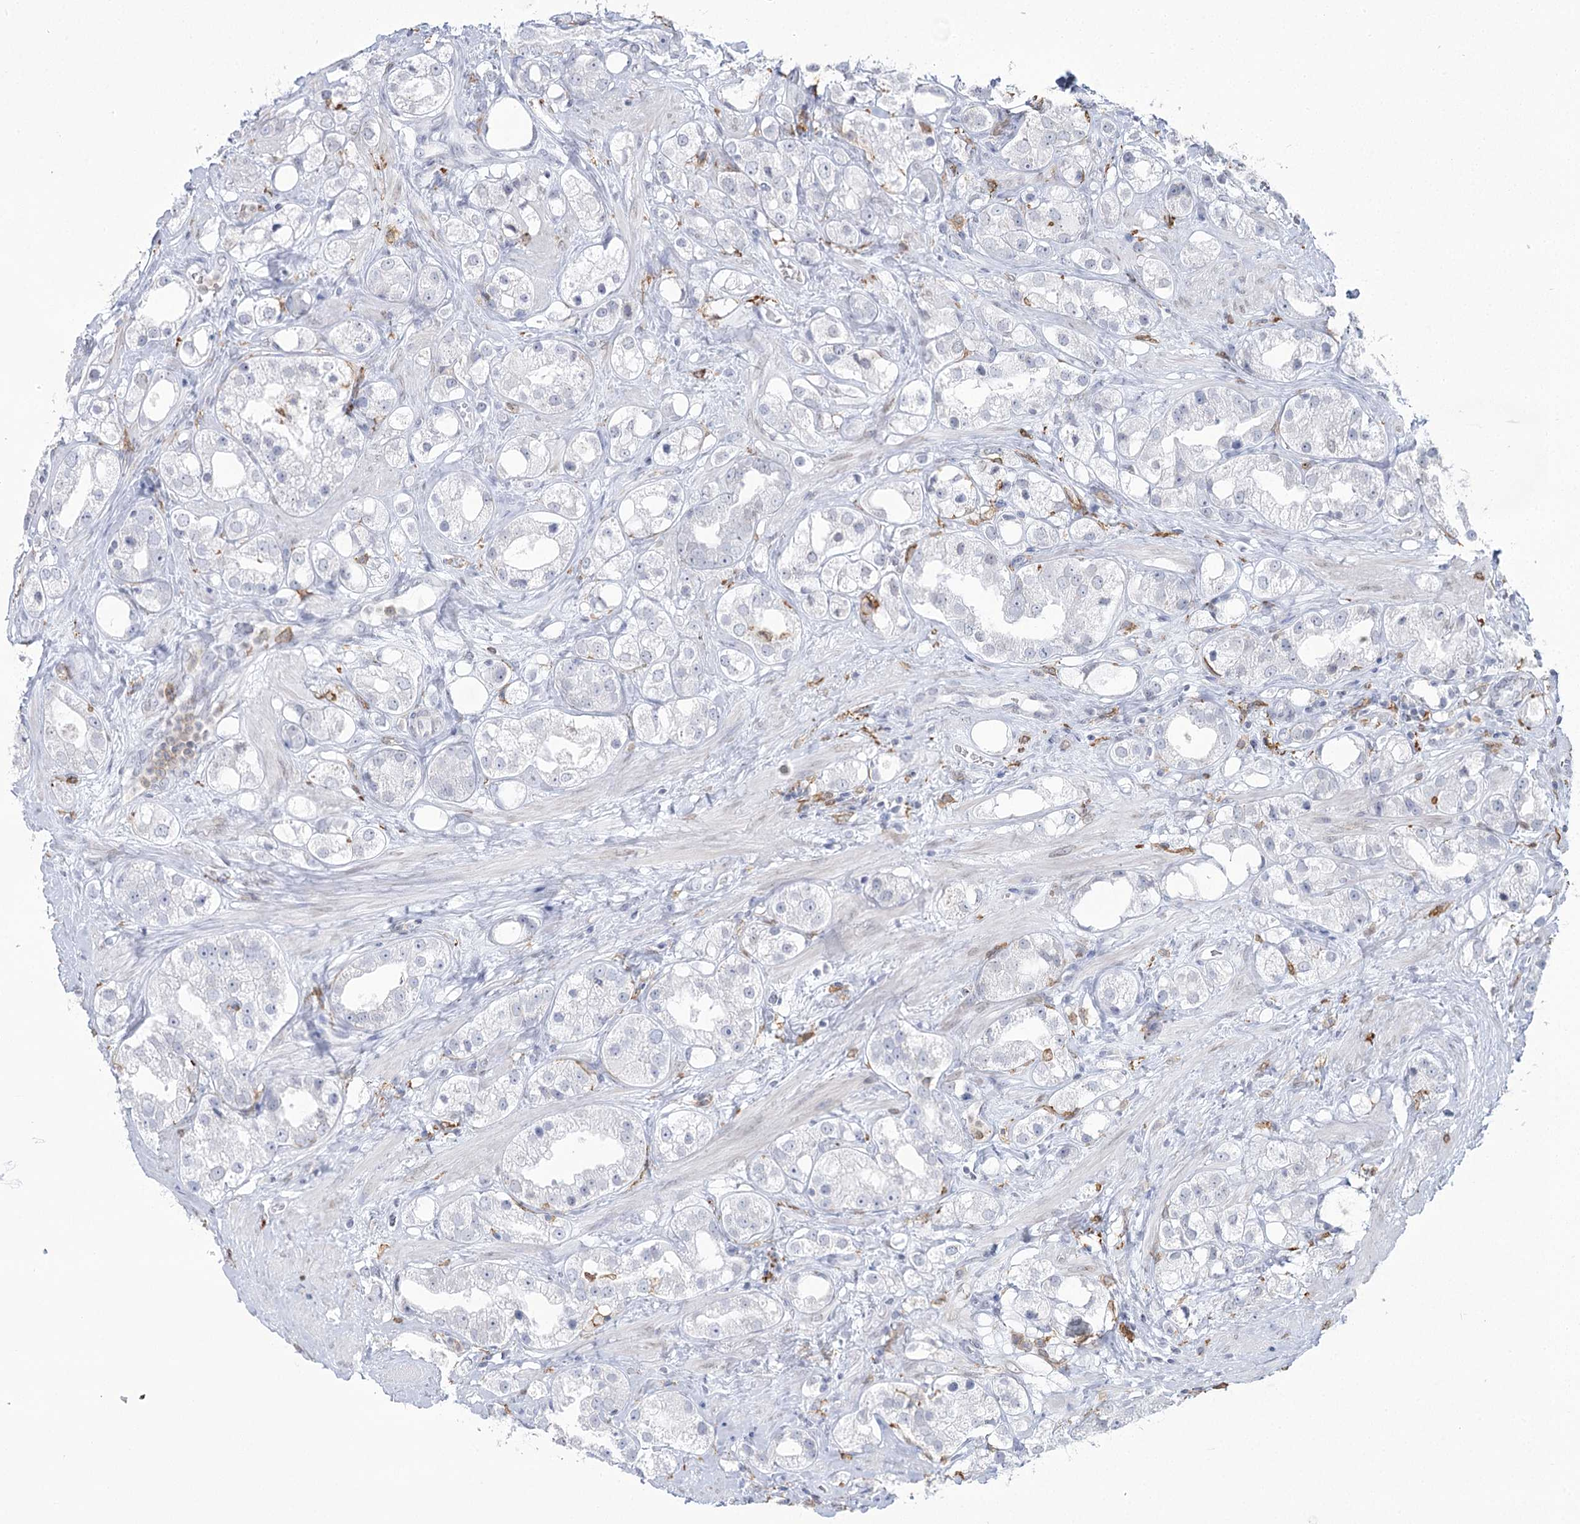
{"staining": {"intensity": "negative", "quantity": "none", "location": "none"}, "tissue": "prostate cancer", "cell_type": "Tumor cells", "image_type": "cancer", "snomed": [{"axis": "morphology", "description": "Adenocarcinoma, NOS"}, {"axis": "topography", "description": "Prostate"}], "caption": "Adenocarcinoma (prostate) was stained to show a protein in brown. There is no significant expression in tumor cells. (IHC, brightfield microscopy, high magnification).", "gene": "C11orf1", "patient": {"sex": "male", "age": 79}}